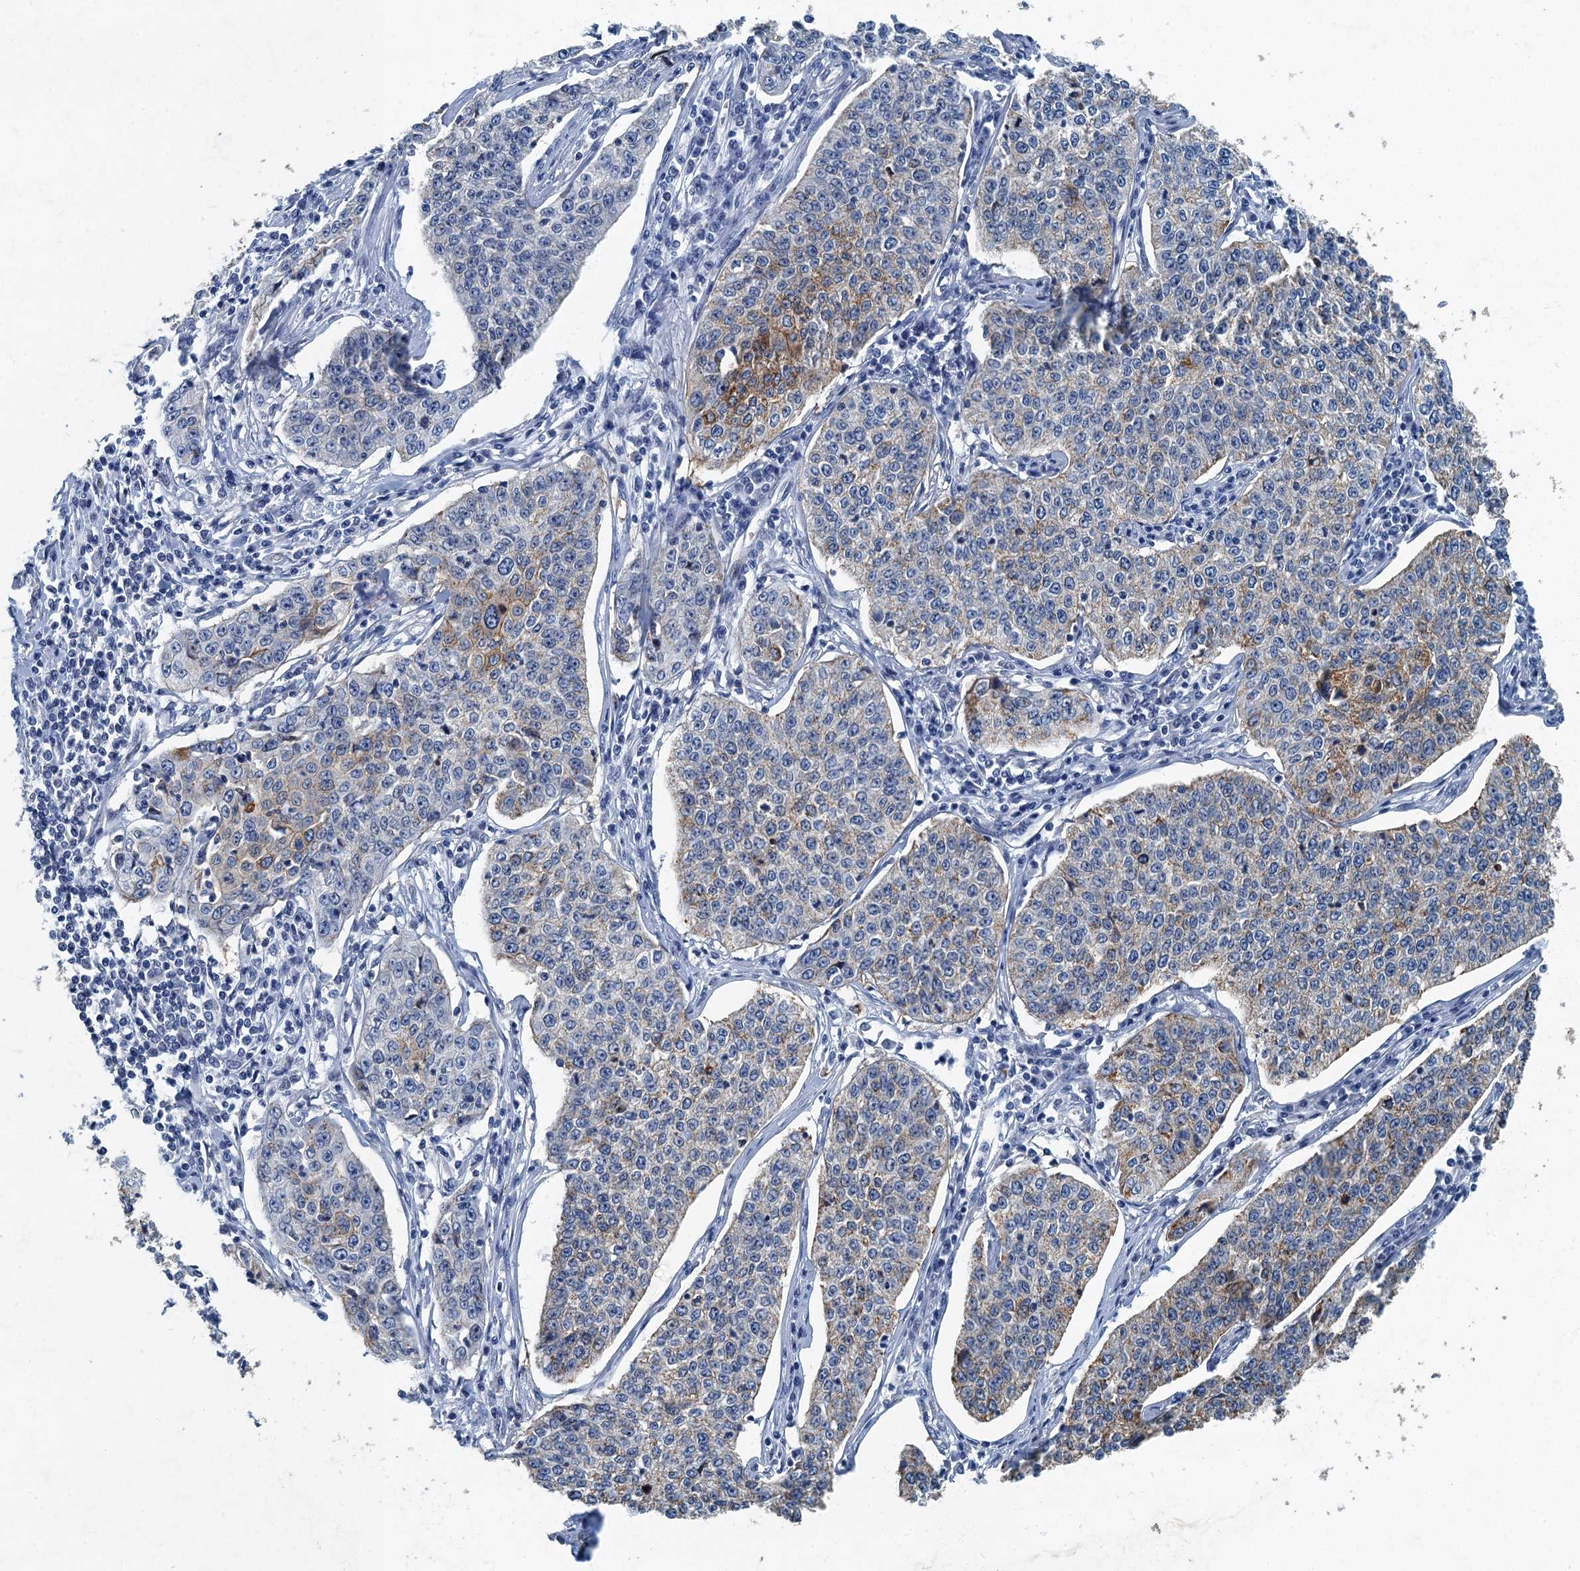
{"staining": {"intensity": "weak", "quantity": "25%-75%", "location": "cytoplasmic/membranous"}, "tissue": "cervical cancer", "cell_type": "Tumor cells", "image_type": "cancer", "snomed": [{"axis": "morphology", "description": "Squamous cell carcinoma, NOS"}, {"axis": "topography", "description": "Cervix"}], "caption": "Protein expression analysis of cervical cancer (squamous cell carcinoma) reveals weak cytoplasmic/membranous expression in about 25%-75% of tumor cells.", "gene": "GADL1", "patient": {"sex": "female", "age": 35}}